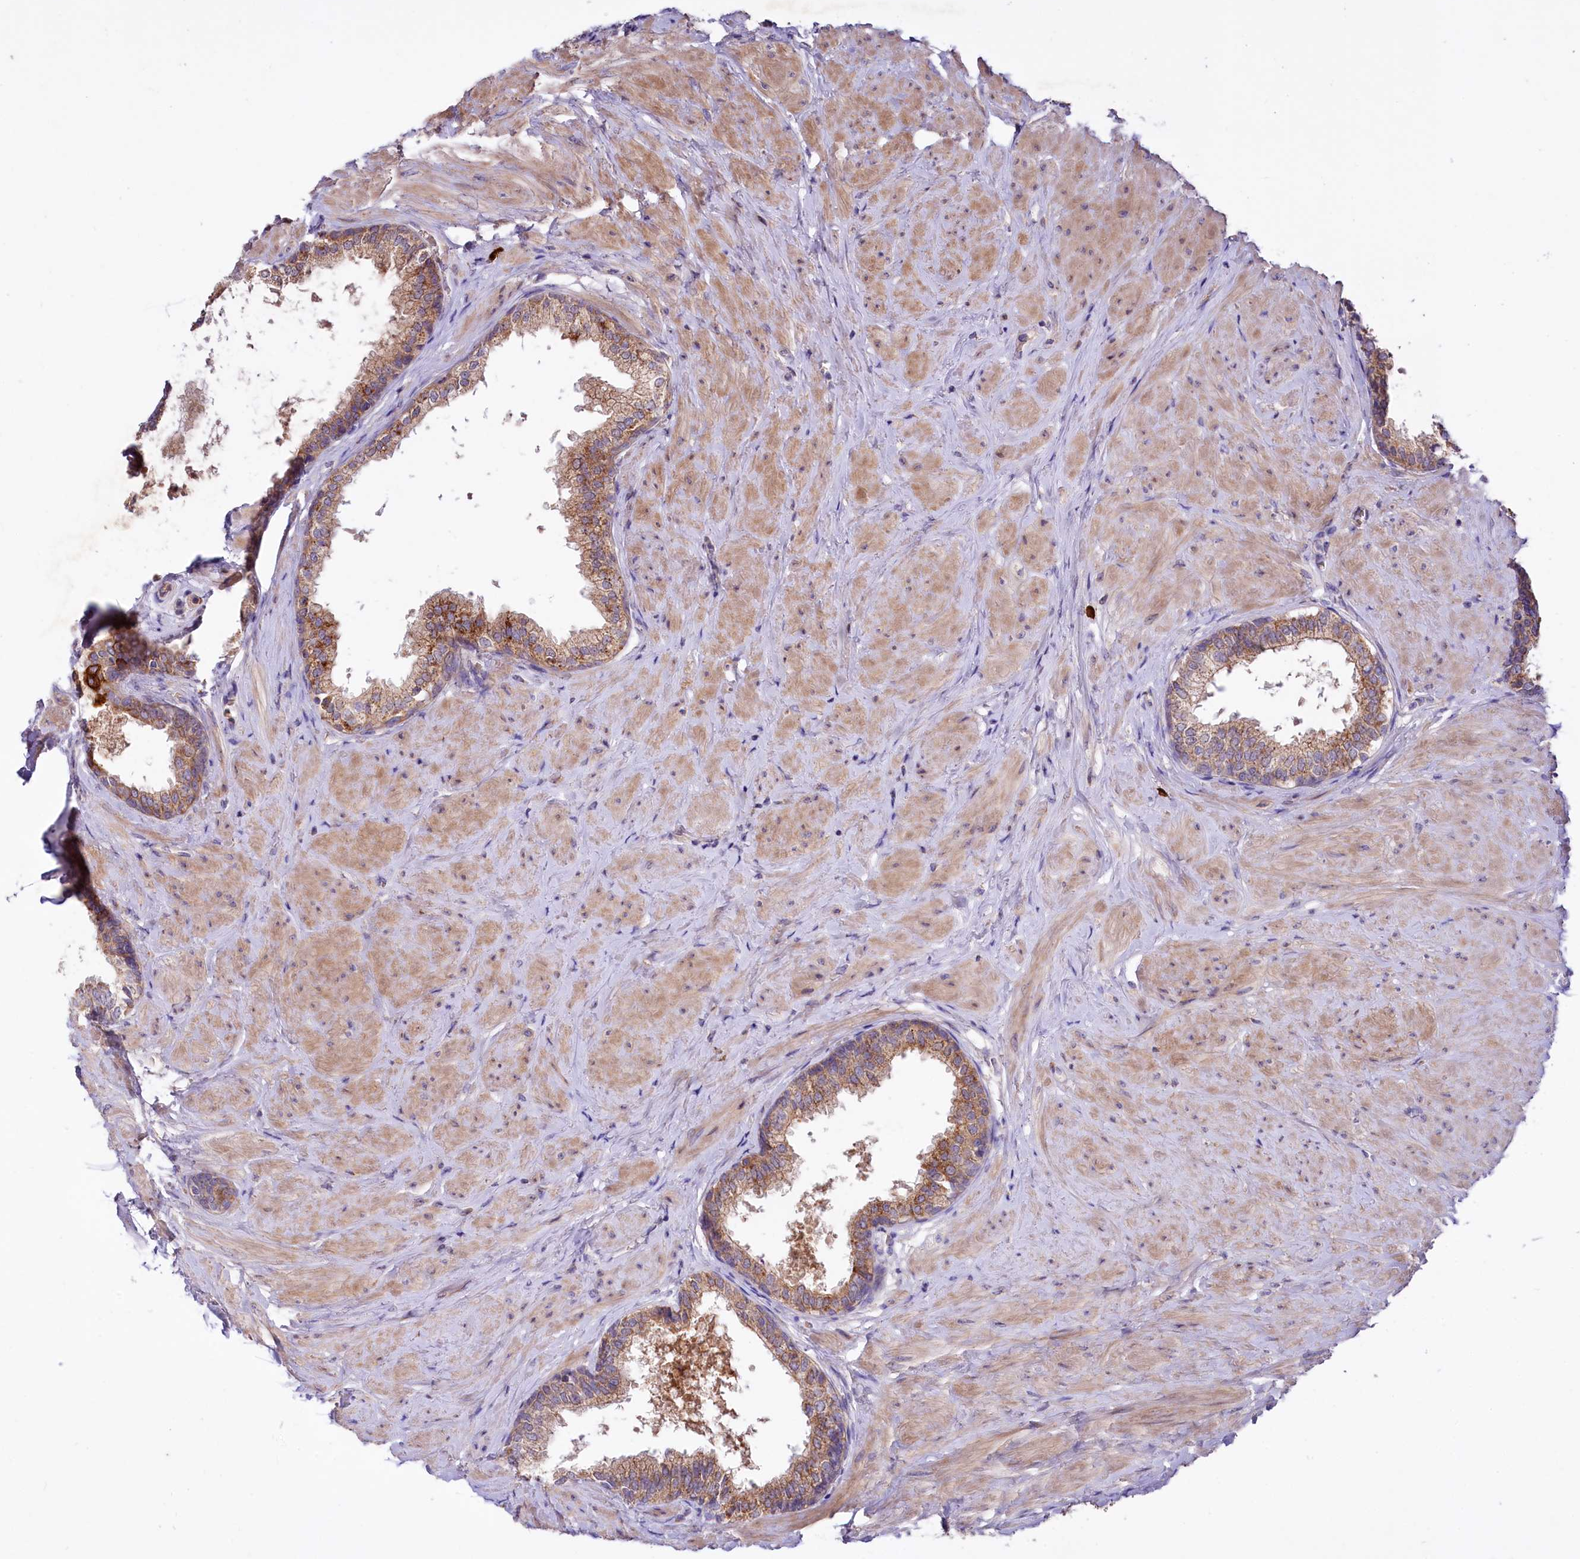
{"staining": {"intensity": "strong", "quantity": ">75%", "location": "cytoplasmic/membranous"}, "tissue": "prostate", "cell_type": "Glandular cells", "image_type": "normal", "snomed": [{"axis": "morphology", "description": "Normal tissue, NOS"}, {"axis": "topography", "description": "Prostate"}], "caption": "About >75% of glandular cells in normal human prostate reveal strong cytoplasmic/membranous protein staining as visualized by brown immunohistochemical staining.", "gene": "ZNF45", "patient": {"sex": "male", "age": 48}}